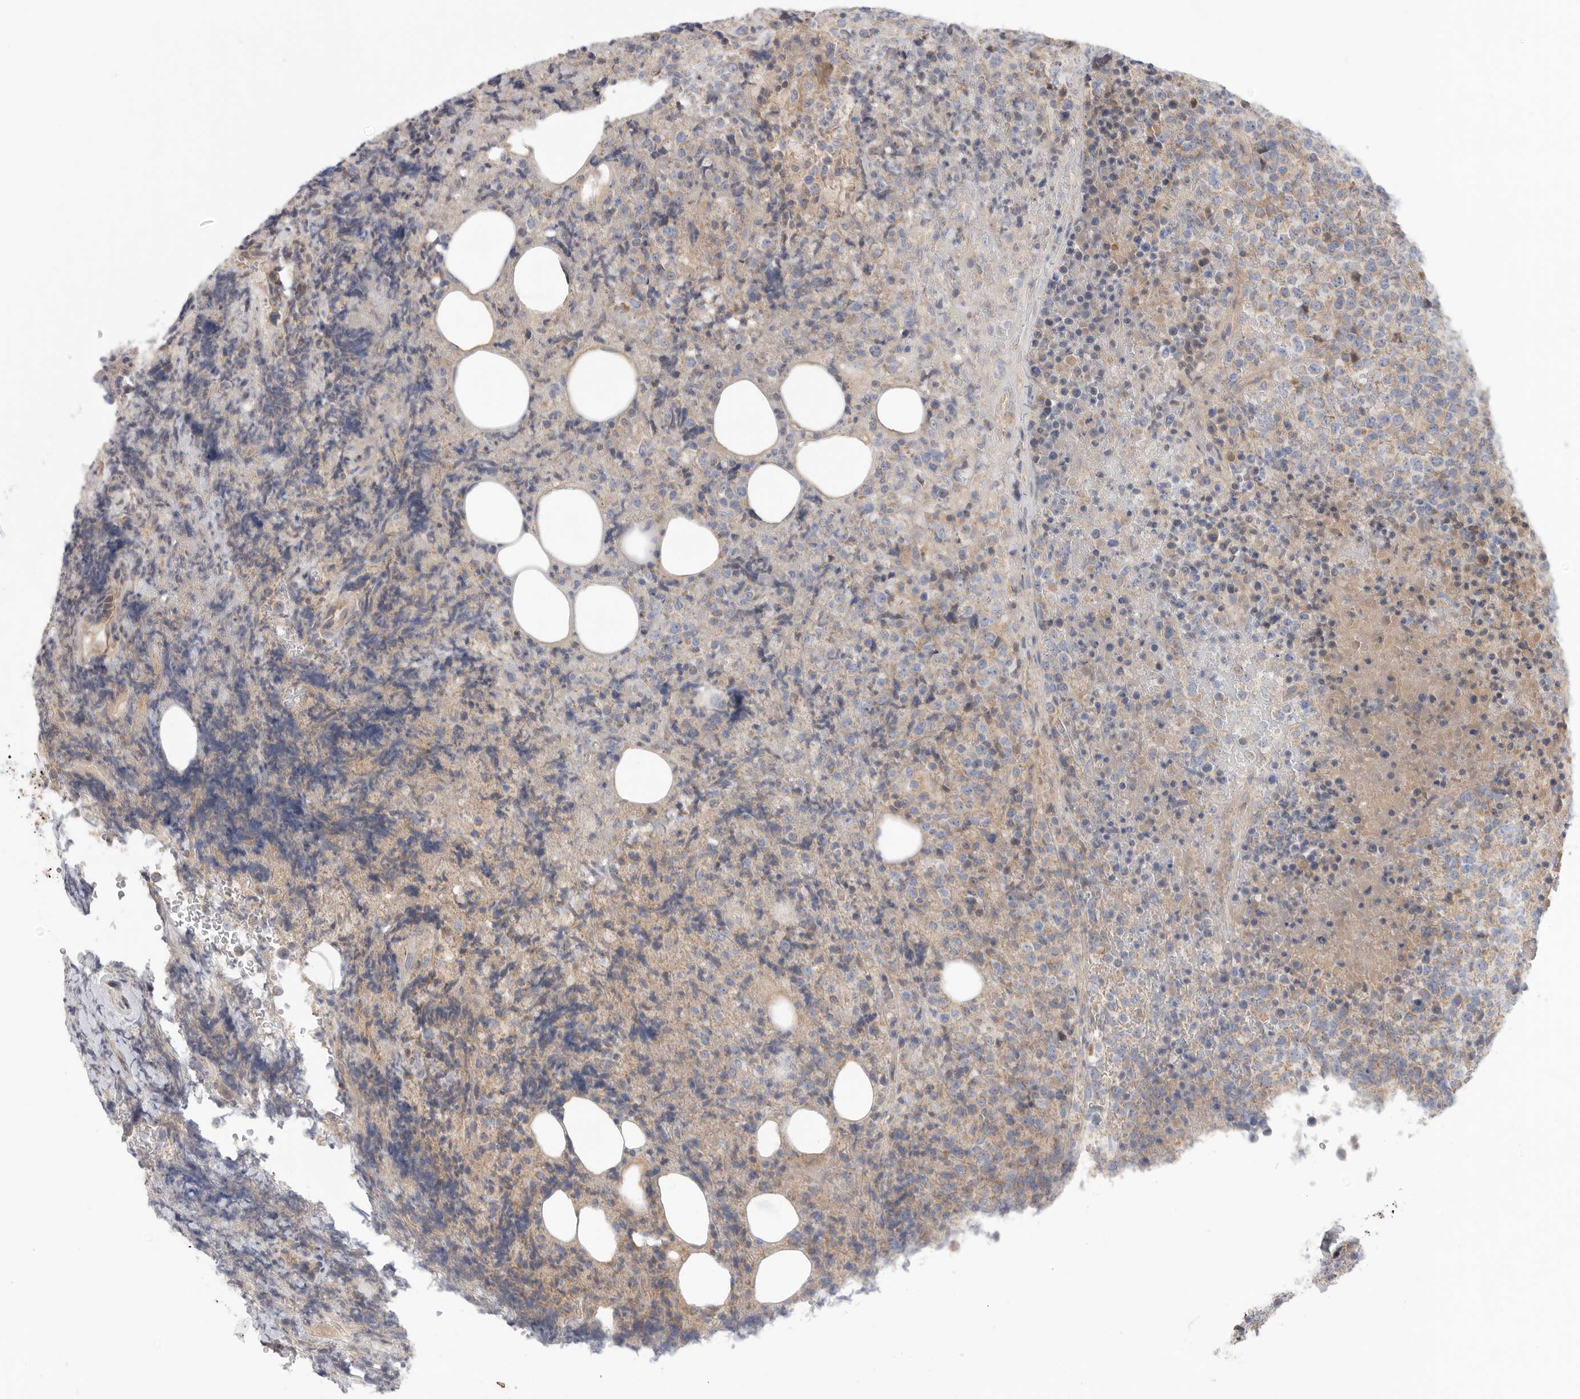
{"staining": {"intensity": "weak", "quantity": "<25%", "location": "cytoplasmic/membranous"}, "tissue": "lymphoma", "cell_type": "Tumor cells", "image_type": "cancer", "snomed": [{"axis": "morphology", "description": "Malignant lymphoma, non-Hodgkin's type, High grade"}, {"axis": "topography", "description": "Lymph node"}], "caption": "Tumor cells are negative for brown protein staining in high-grade malignant lymphoma, non-Hodgkin's type.", "gene": "MTFR1L", "patient": {"sex": "male", "age": 13}}